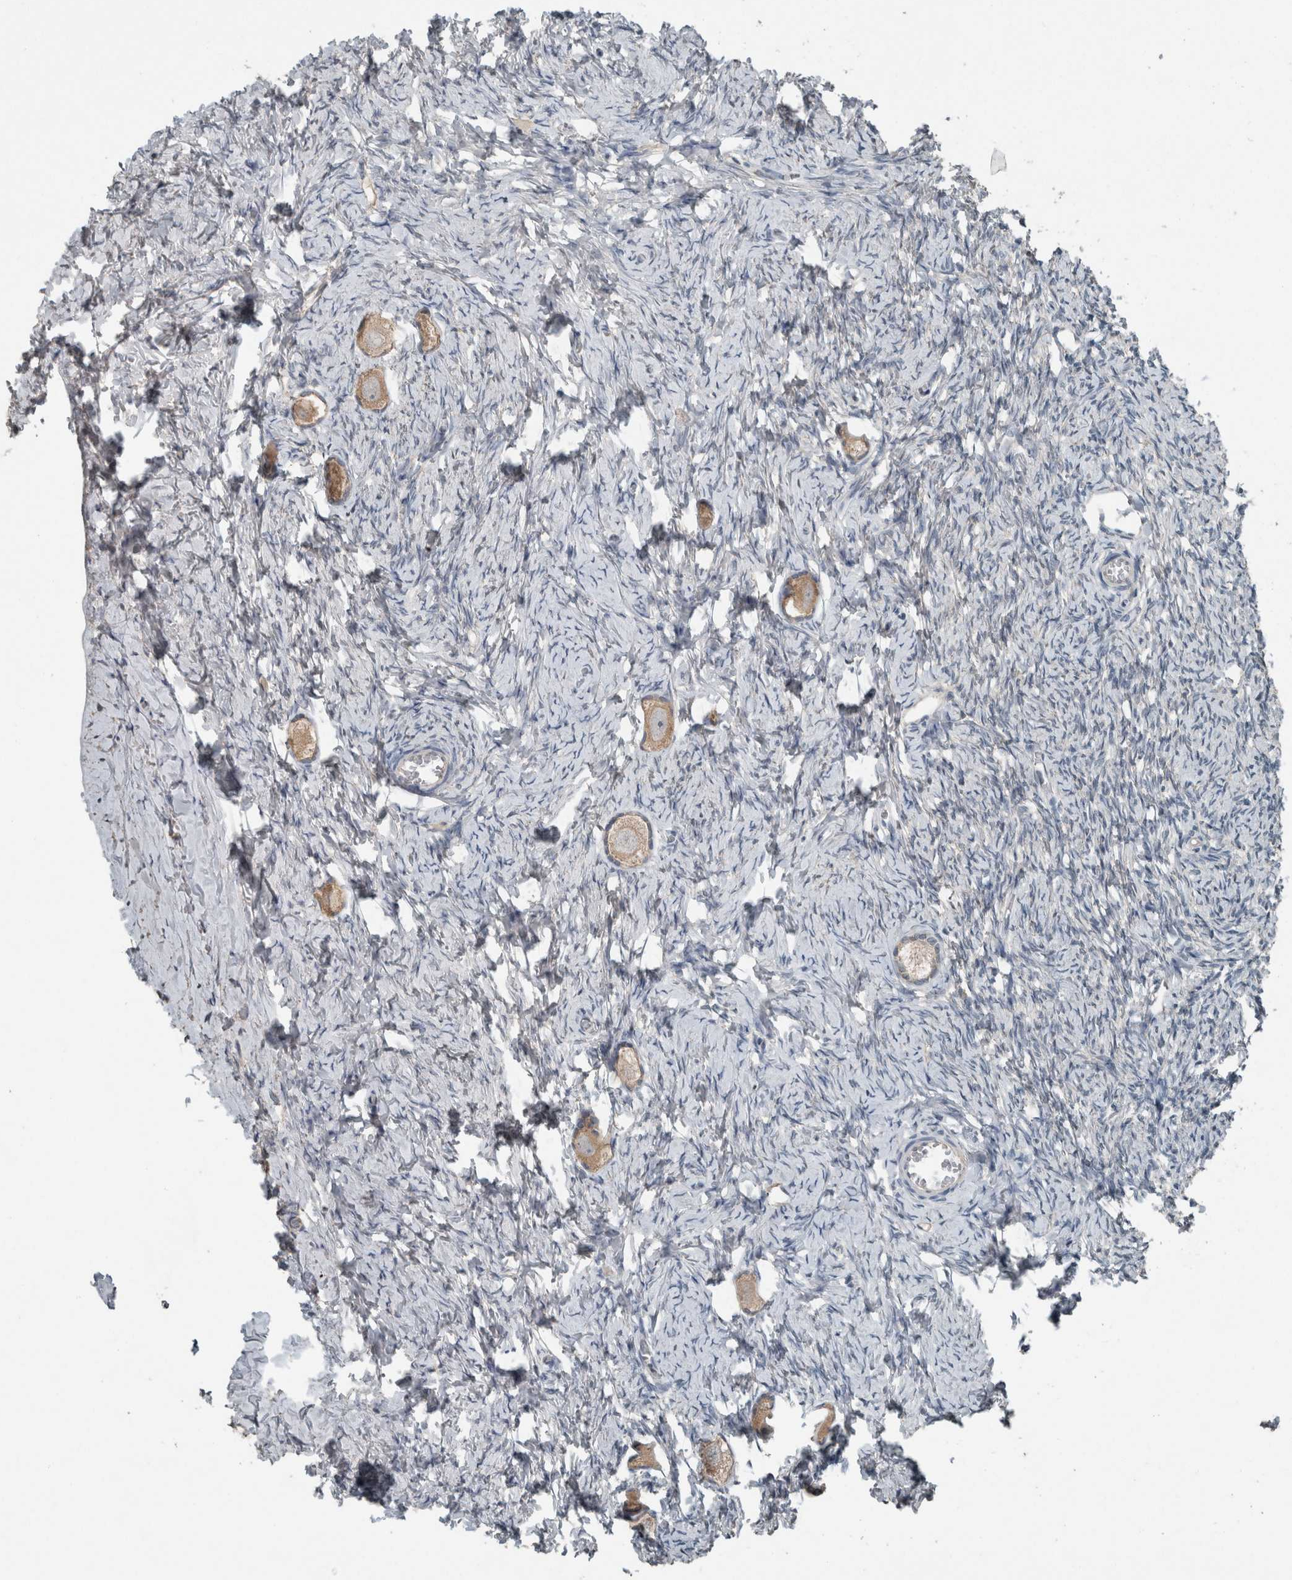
{"staining": {"intensity": "weak", "quantity": ">75%", "location": "cytoplasmic/membranous"}, "tissue": "ovary", "cell_type": "Follicle cells", "image_type": "normal", "snomed": [{"axis": "morphology", "description": "Normal tissue, NOS"}, {"axis": "topography", "description": "Ovary"}], "caption": "Unremarkable ovary reveals weak cytoplasmic/membranous staining in about >75% of follicle cells, visualized by immunohistochemistry. The protein of interest is shown in brown color, while the nuclei are stained blue.", "gene": "KNTC1", "patient": {"sex": "female", "age": 27}}